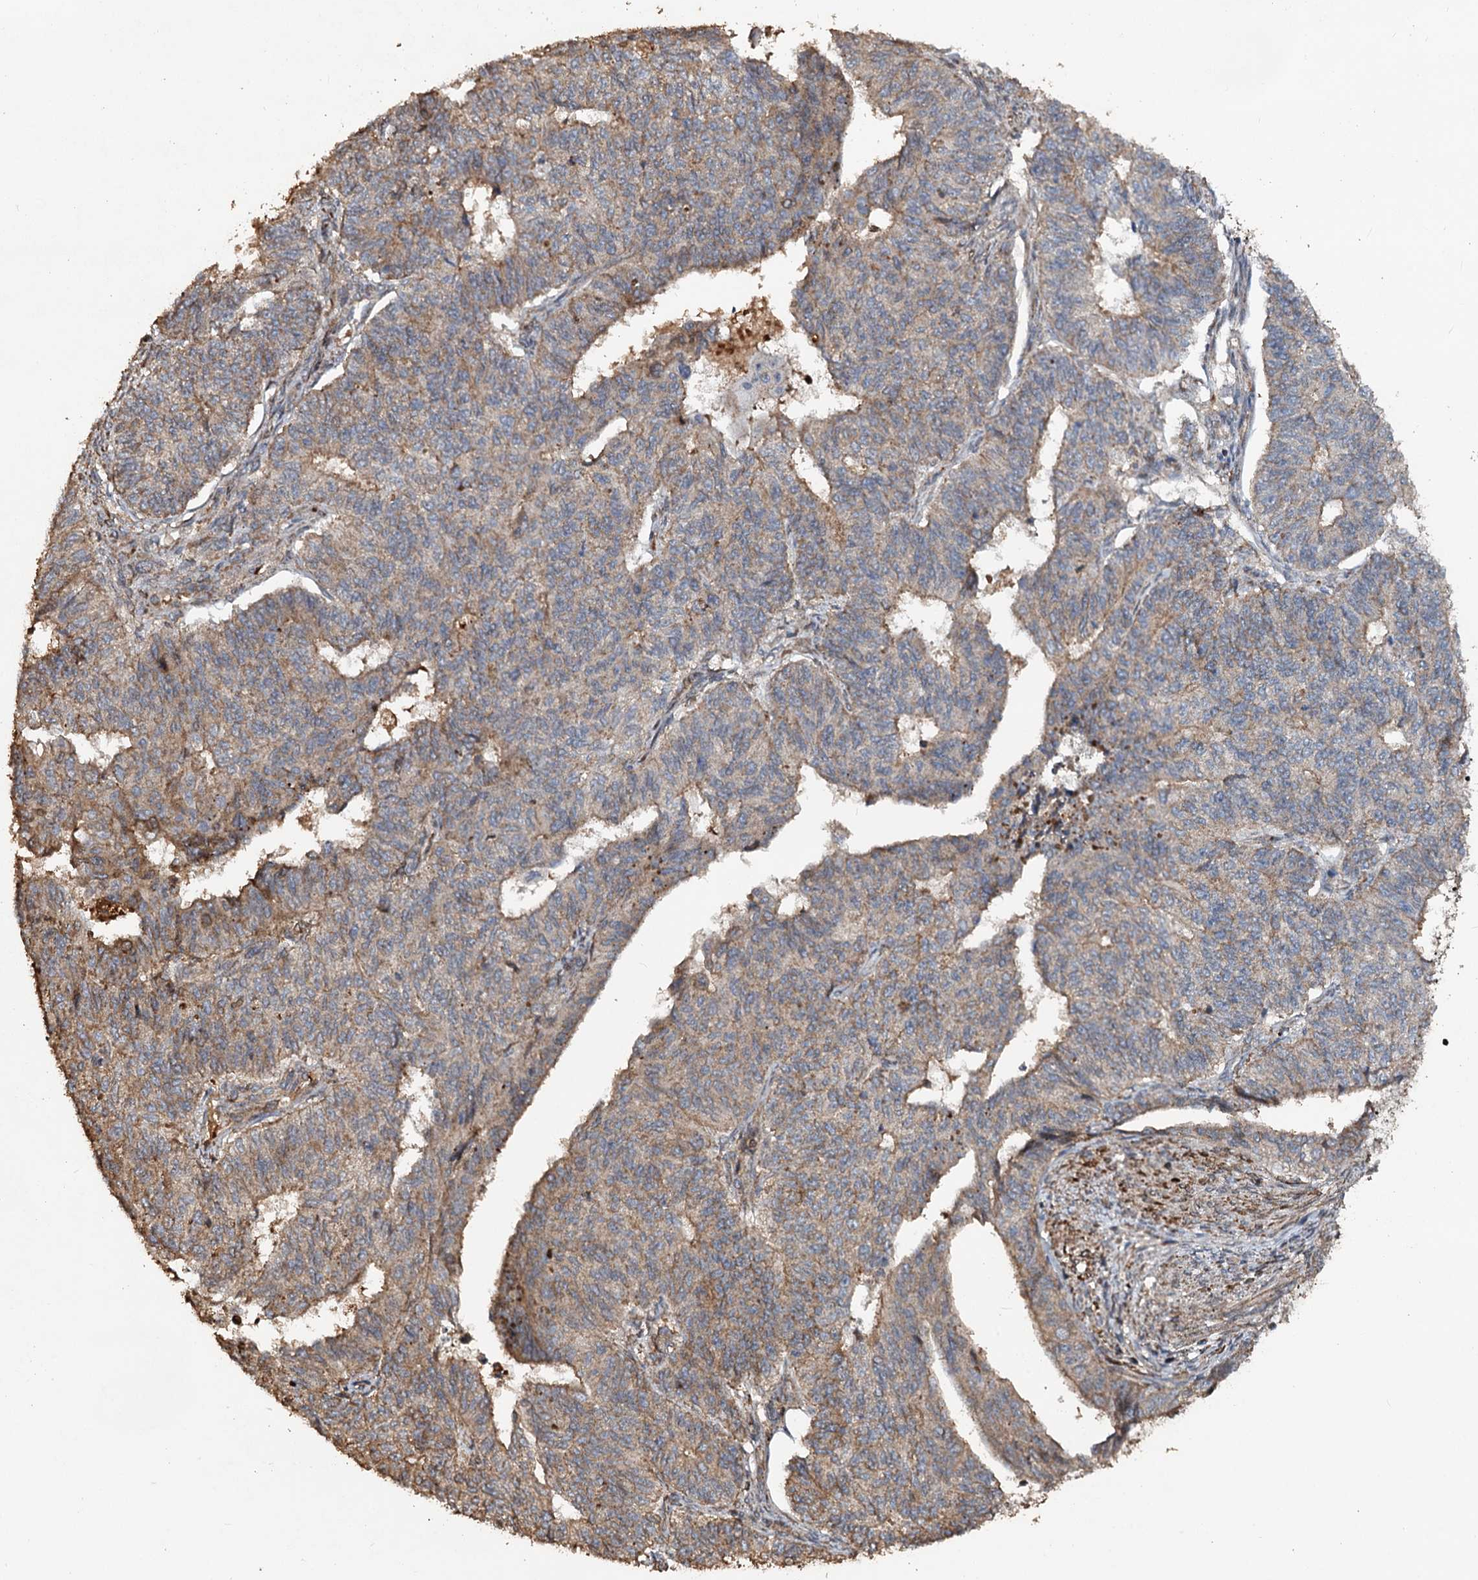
{"staining": {"intensity": "weak", "quantity": ">75%", "location": "cytoplasmic/membranous"}, "tissue": "endometrial cancer", "cell_type": "Tumor cells", "image_type": "cancer", "snomed": [{"axis": "morphology", "description": "Adenocarcinoma, NOS"}, {"axis": "topography", "description": "Endometrium"}], "caption": "Endometrial cancer tissue demonstrates weak cytoplasmic/membranous positivity in approximately >75% of tumor cells, visualized by immunohistochemistry. (Stains: DAB (3,3'-diaminobenzidine) in brown, nuclei in blue, Microscopy: brightfield microscopy at high magnification).", "gene": "NOTCH2NLA", "patient": {"sex": "female", "age": 32}}